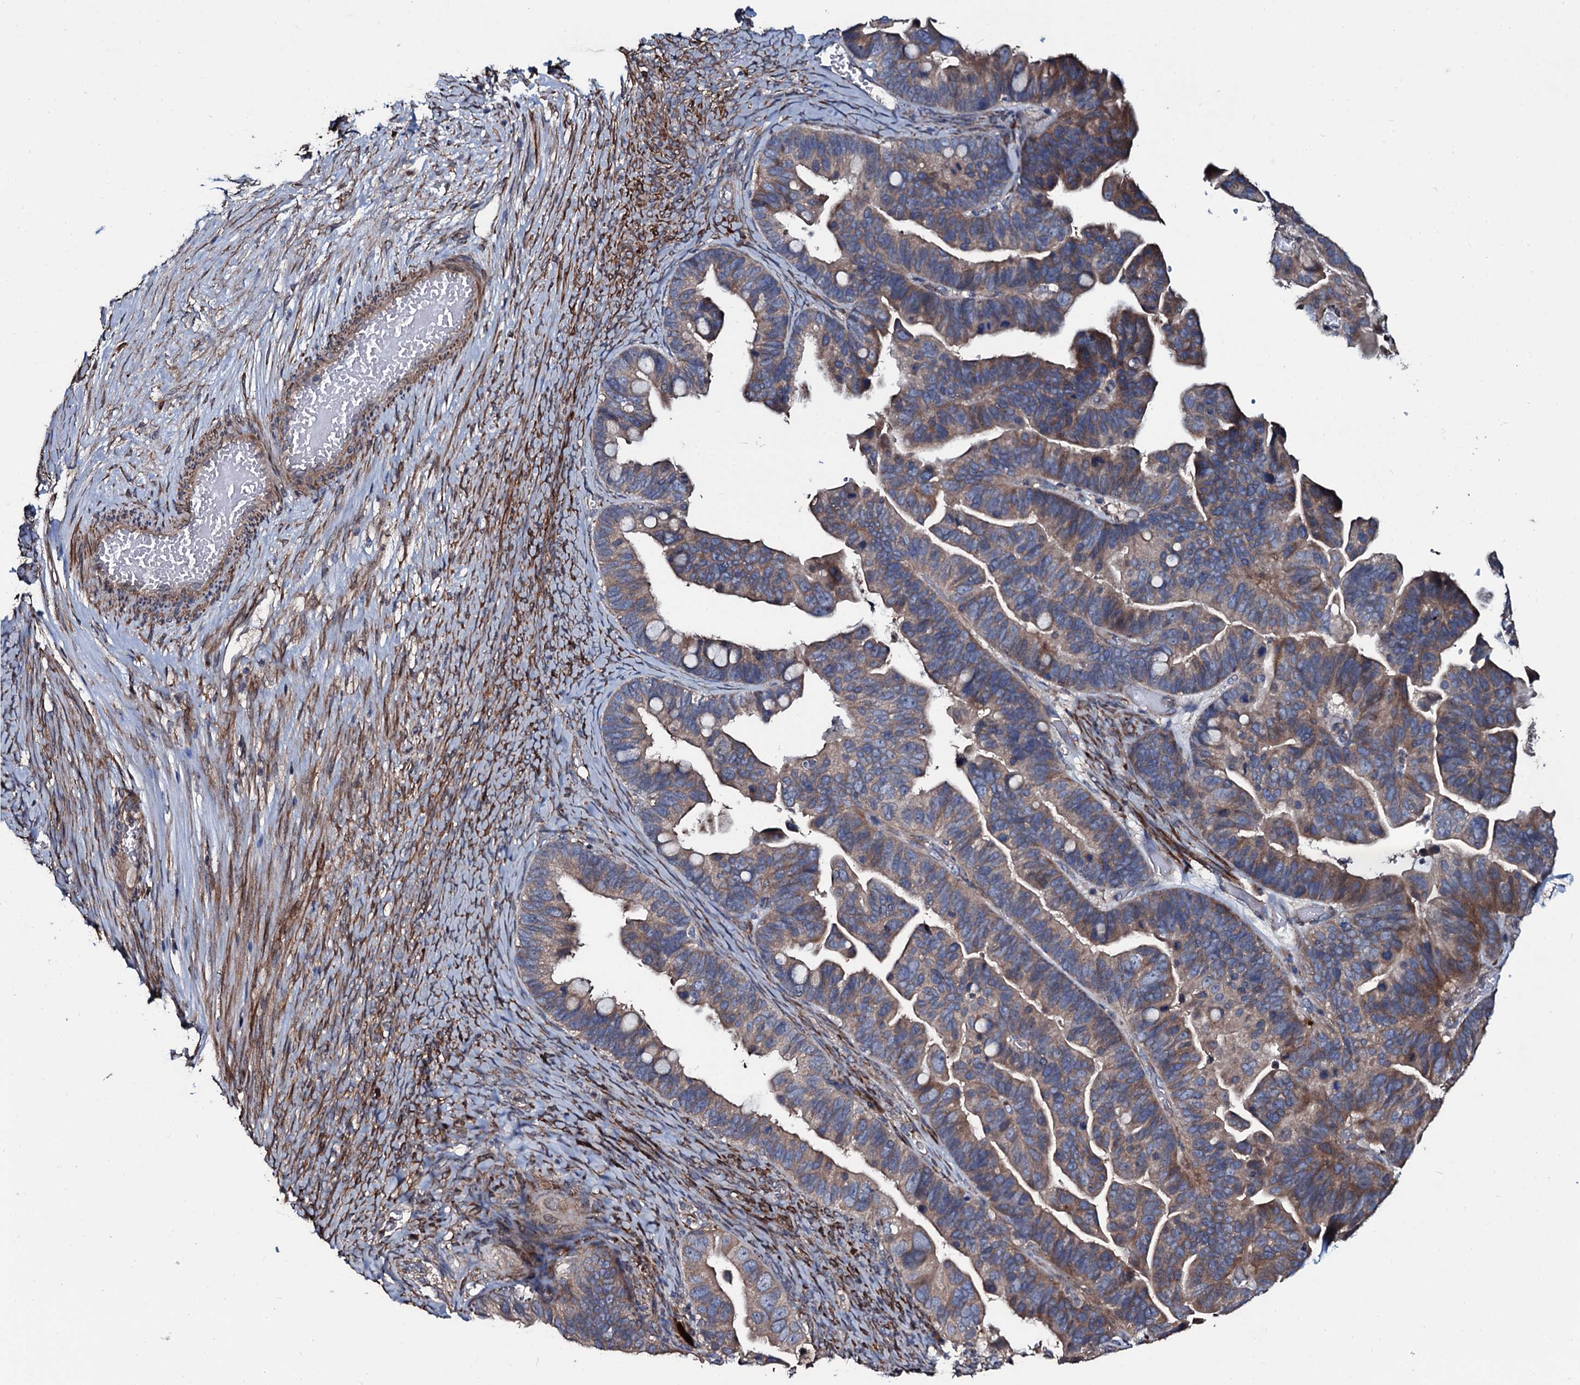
{"staining": {"intensity": "moderate", "quantity": ">75%", "location": "cytoplasmic/membranous"}, "tissue": "ovarian cancer", "cell_type": "Tumor cells", "image_type": "cancer", "snomed": [{"axis": "morphology", "description": "Cystadenocarcinoma, serous, NOS"}, {"axis": "topography", "description": "Ovary"}], "caption": "A brown stain shows moderate cytoplasmic/membranous expression of a protein in human ovarian serous cystadenocarcinoma tumor cells.", "gene": "WIPF3", "patient": {"sex": "female", "age": 56}}